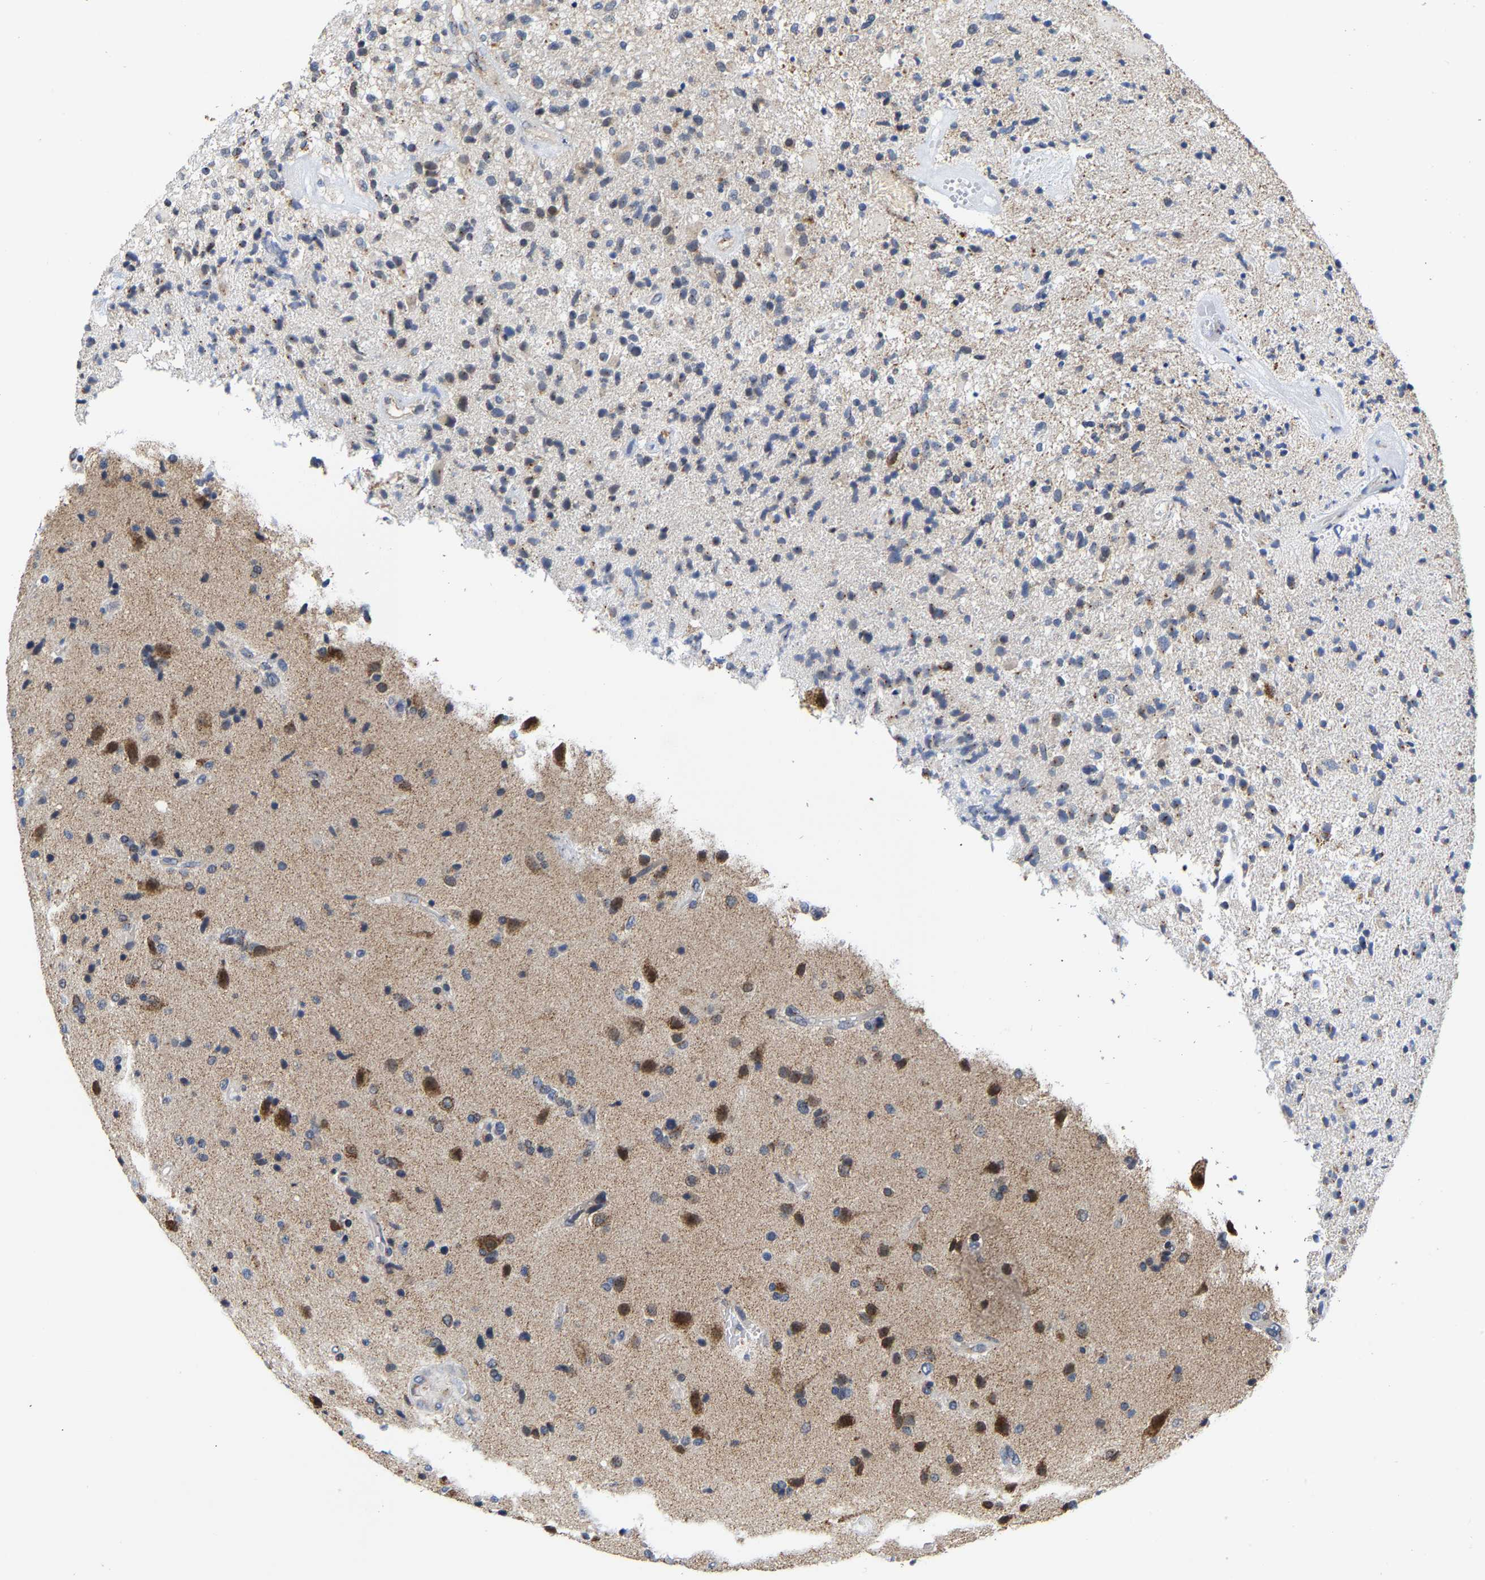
{"staining": {"intensity": "moderate", "quantity": "25%-75%", "location": "cytoplasmic/membranous"}, "tissue": "glioma", "cell_type": "Tumor cells", "image_type": "cancer", "snomed": [{"axis": "morphology", "description": "Glioma, malignant, High grade"}, {"axis": "topography", "description": "Brain"}], "caption": "DAB immunohistochemical staining of human high-grade glioma (malignant) displays moderate cytoplasmic/membranous protein positivity in about 25%-75% of tumor cells.", "gene": "PCNT", "patient": {"sex": "male", "age": 72}}